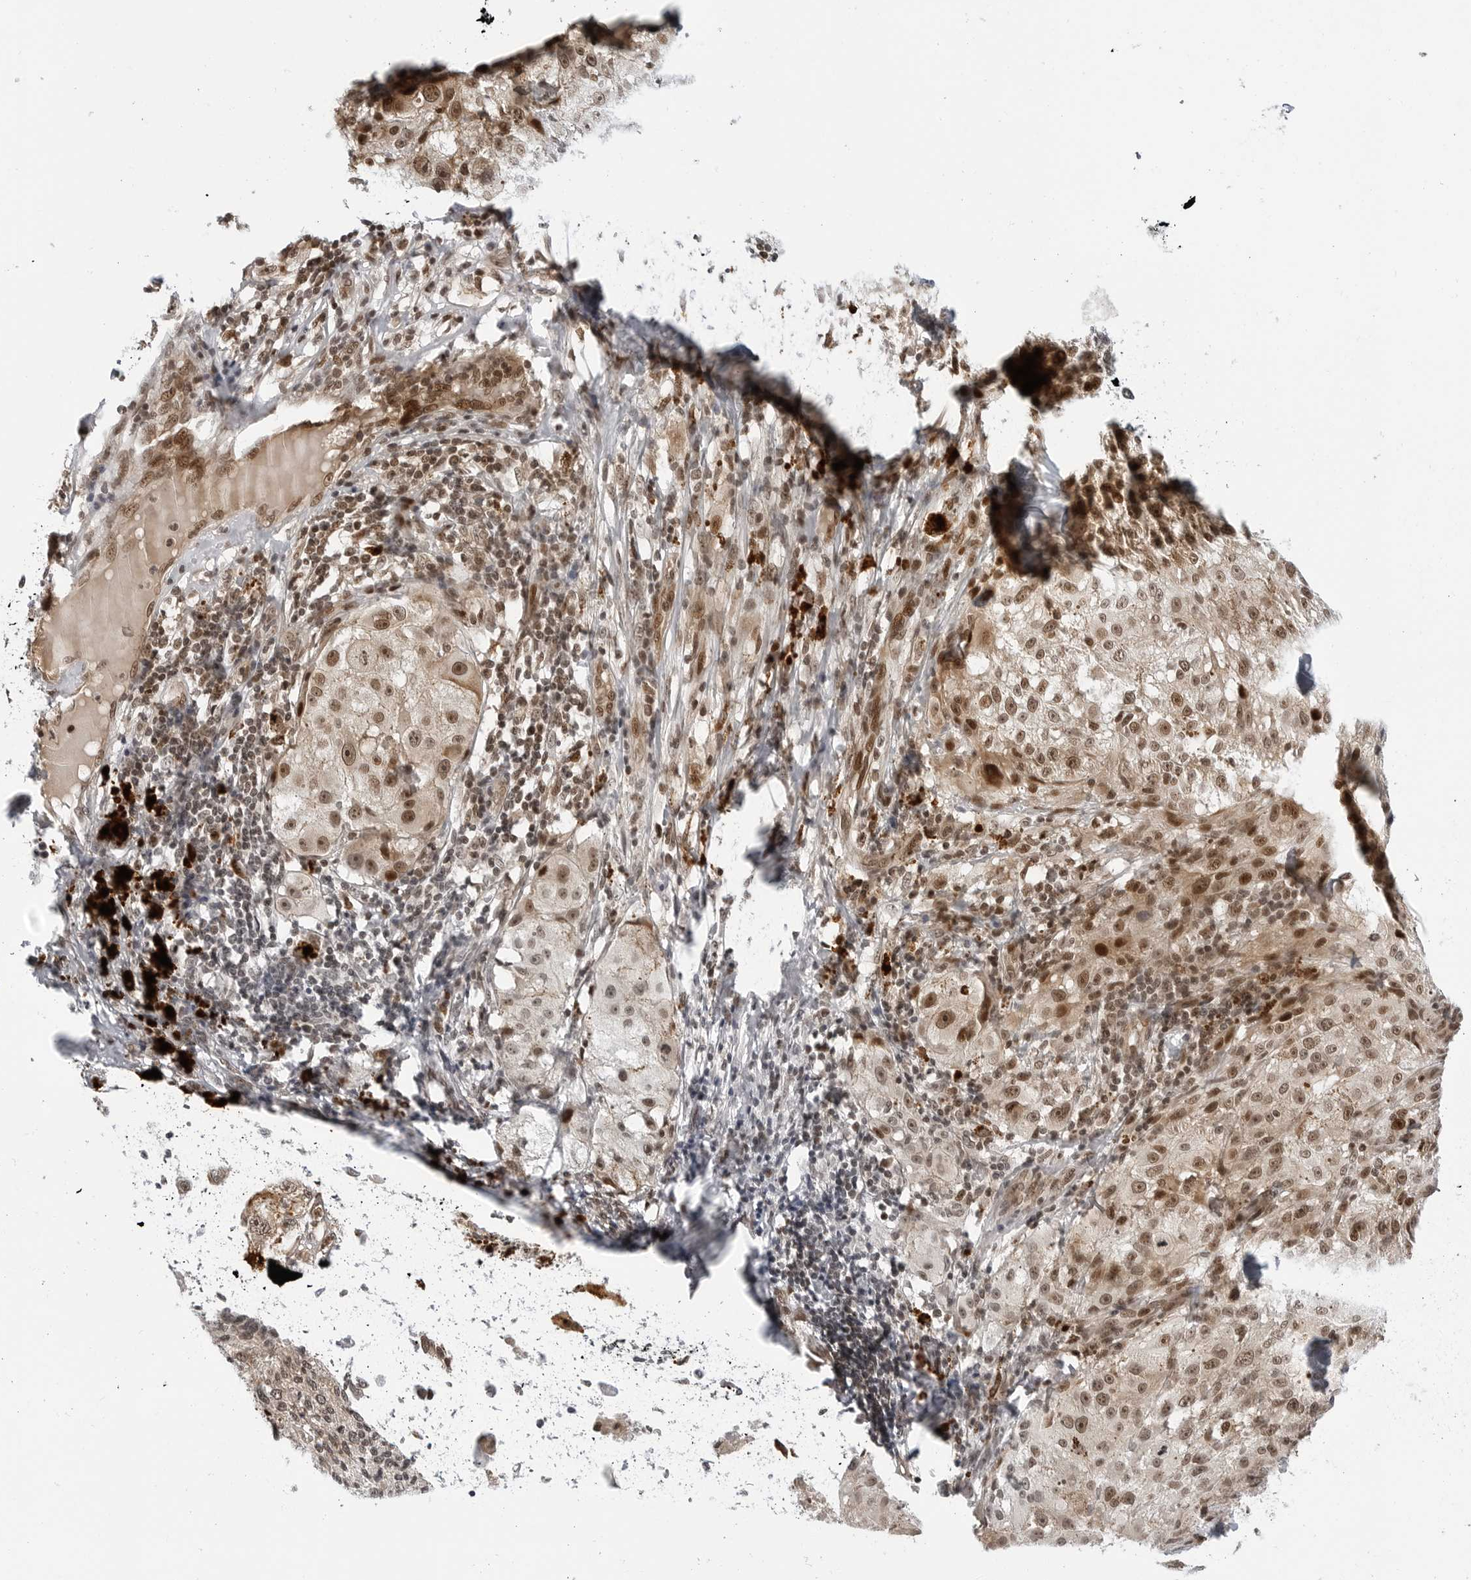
{"staining": {"intensity": "moderate", "quantity": "25%-75%", "location": "cytoplasmic/membranous,nuclear"}, "tissue": "melanoma", "cell_type": "Tumor cells", "image_type": "cancer", "snomed": [{"axis": "morphology", "description": "Malignant melanoma, NOS"}, {"axis": "topography", "description": "Skin"}], "caption": "Melanoma was stained to show a protein in brown. There is medium levels of moderate cytoplasmic/membranous and nuclear positivity in approximately 25%-75% of tumor cells.", "gene": "C8orf33", "patient": {"sex": "female", "age": 73}}